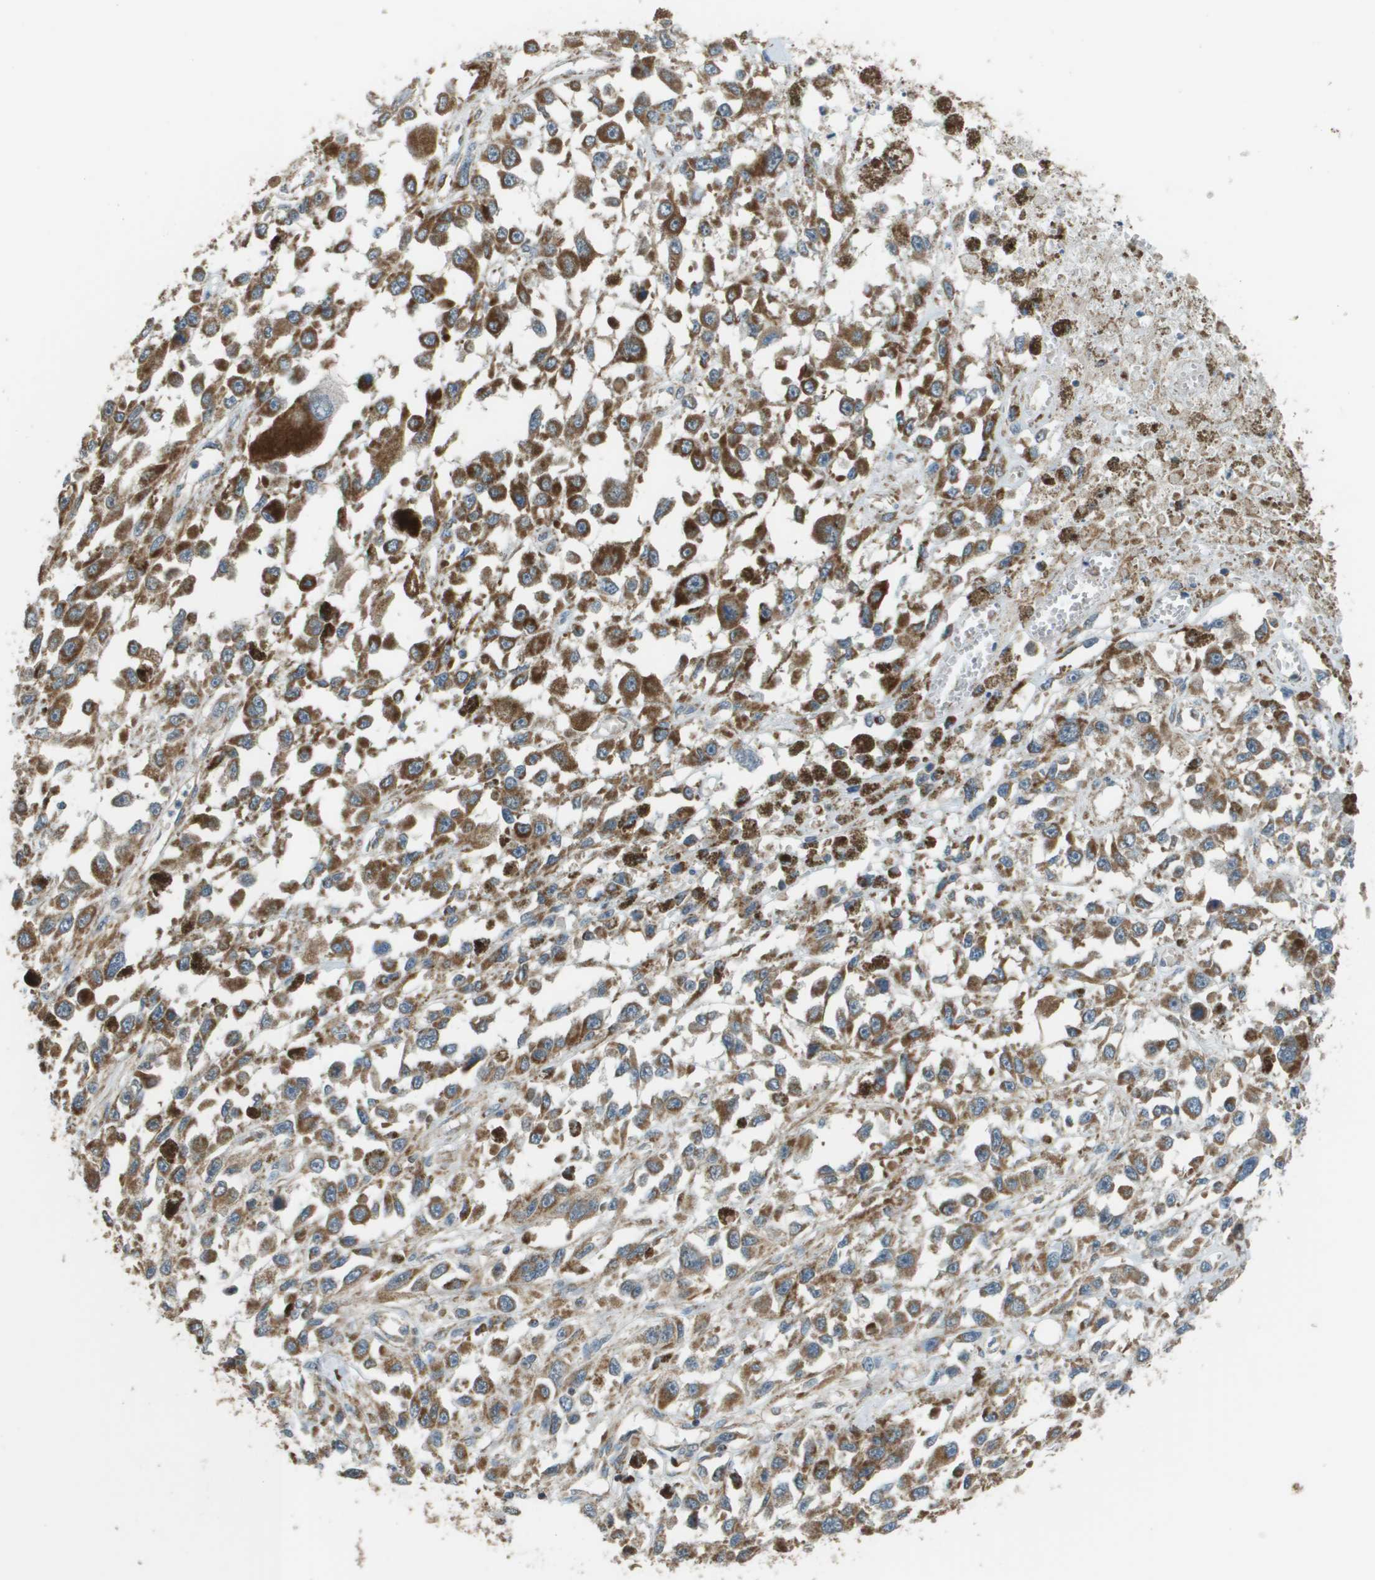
{"staining": {"intensity": "strong", "quantity": ">75%", "location": "cytoplasmic/membranous"}, "tissue": "melanoma", "cell_type": "Tumor cells", "image_type": "cancer", "snomed": [{"axis": "morphology", "description": "Malignant melanoma, Metastatic site"}, {"axis": "topography", "description": "Lymph node"}], "caption": "There is high levels of strong cytoplasmic/membranous staining in tumor cells of melanoma, as demonstrated by immunohistochemical staining (brown color).", "gene": "FH", "patient": {"sex": "male", "age": 59}}